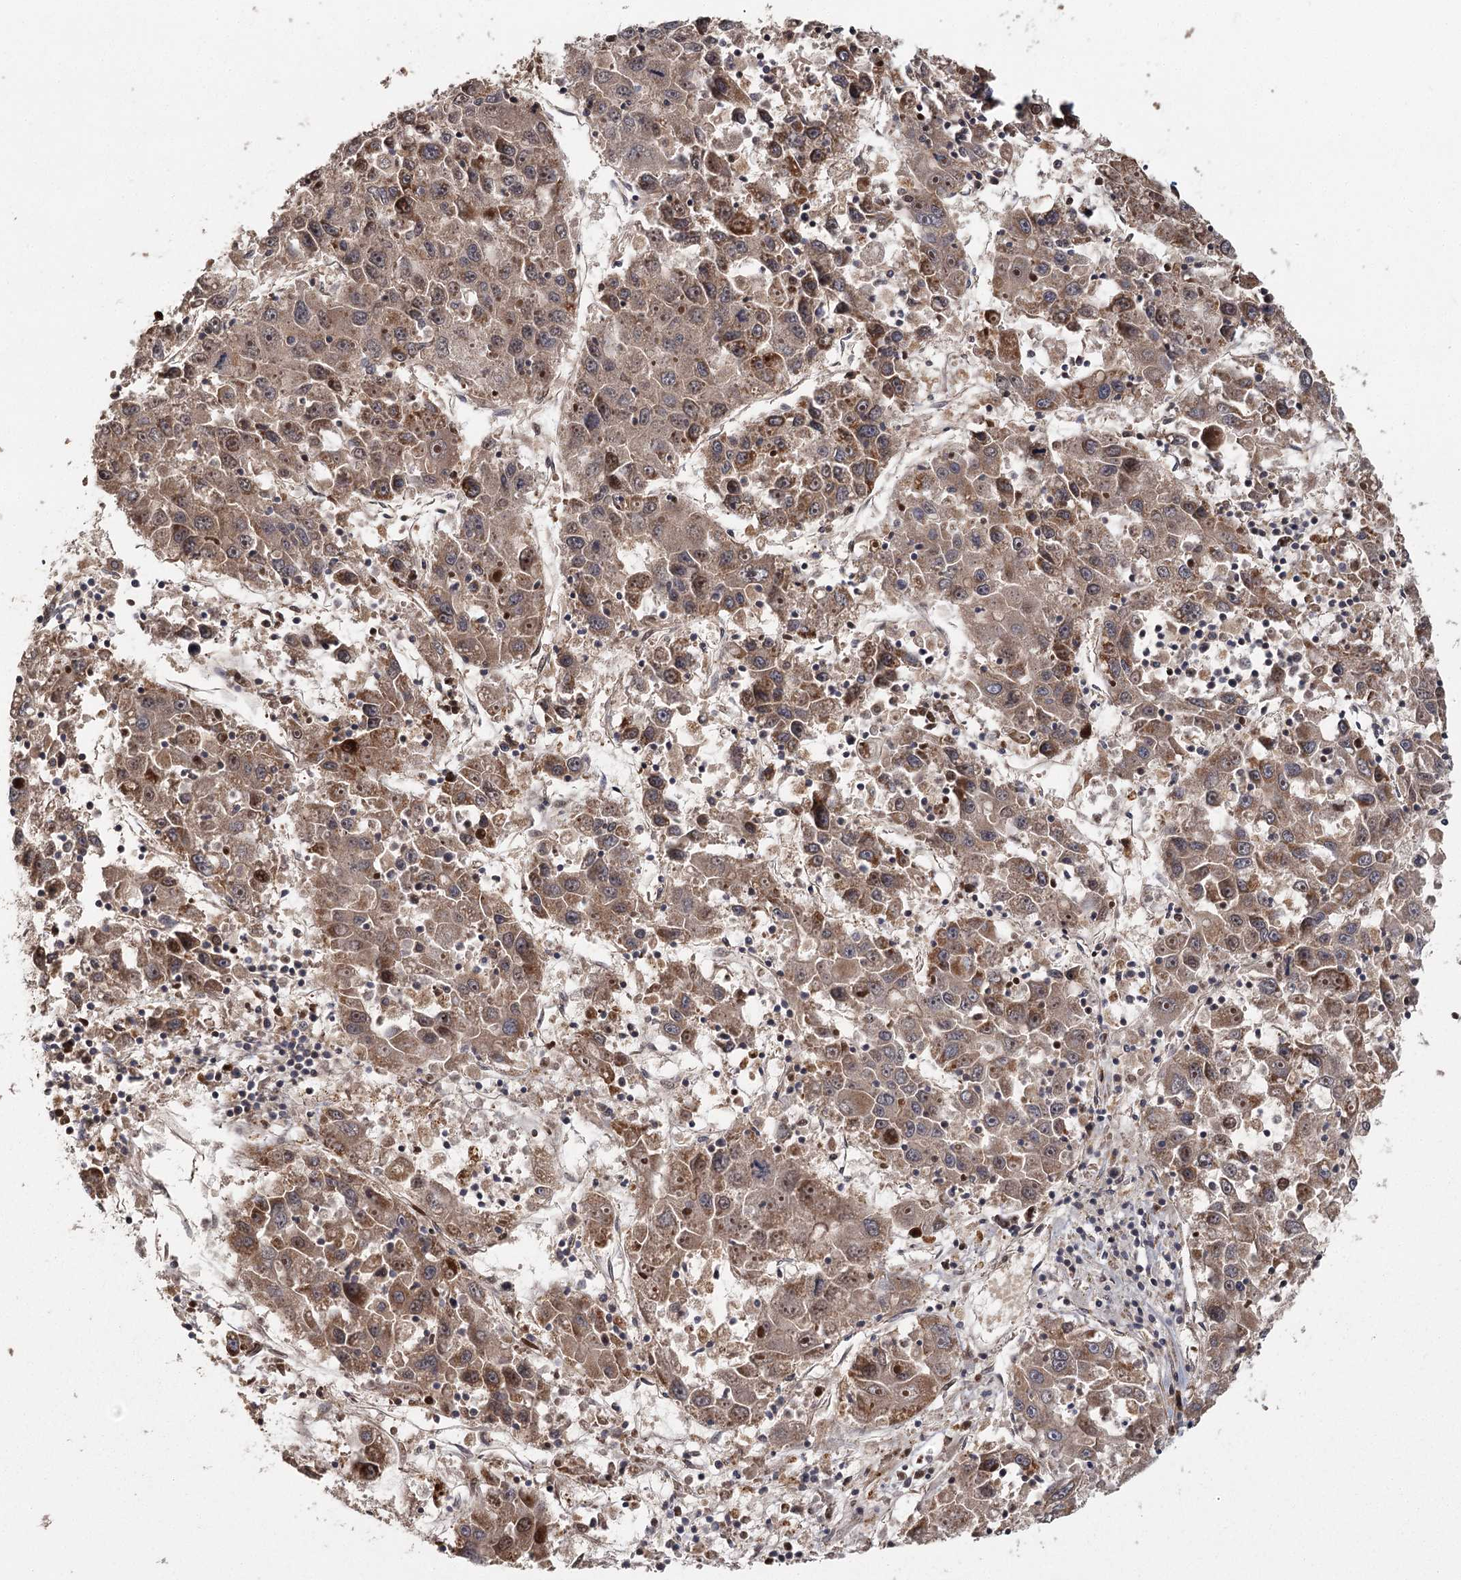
{"staining": {"intensity": "moderate", "quantity": "25%-75%", "location": "cytoplasmic/membranous,nuclear"}, "tissue": "liver cancer", "cell_type": "Tumor cells", "image_type": "cancer", "snomed": [{"axis": "morphology", "description": "Carcinoma, Hepatocellular, NOS"}, {"axis": "topography", "description": "Liver"}], "caption": "Approximately 25%-75% of tumor cells in human hepatocellular carcinoma (liver) exhibit moderate cytoplasmic/membranous and nuclear protein staining as visualized by brown immunohistochemical staining.", "gene": "RAPGEF6", "patient": {"sex": "male", "age": 49}}